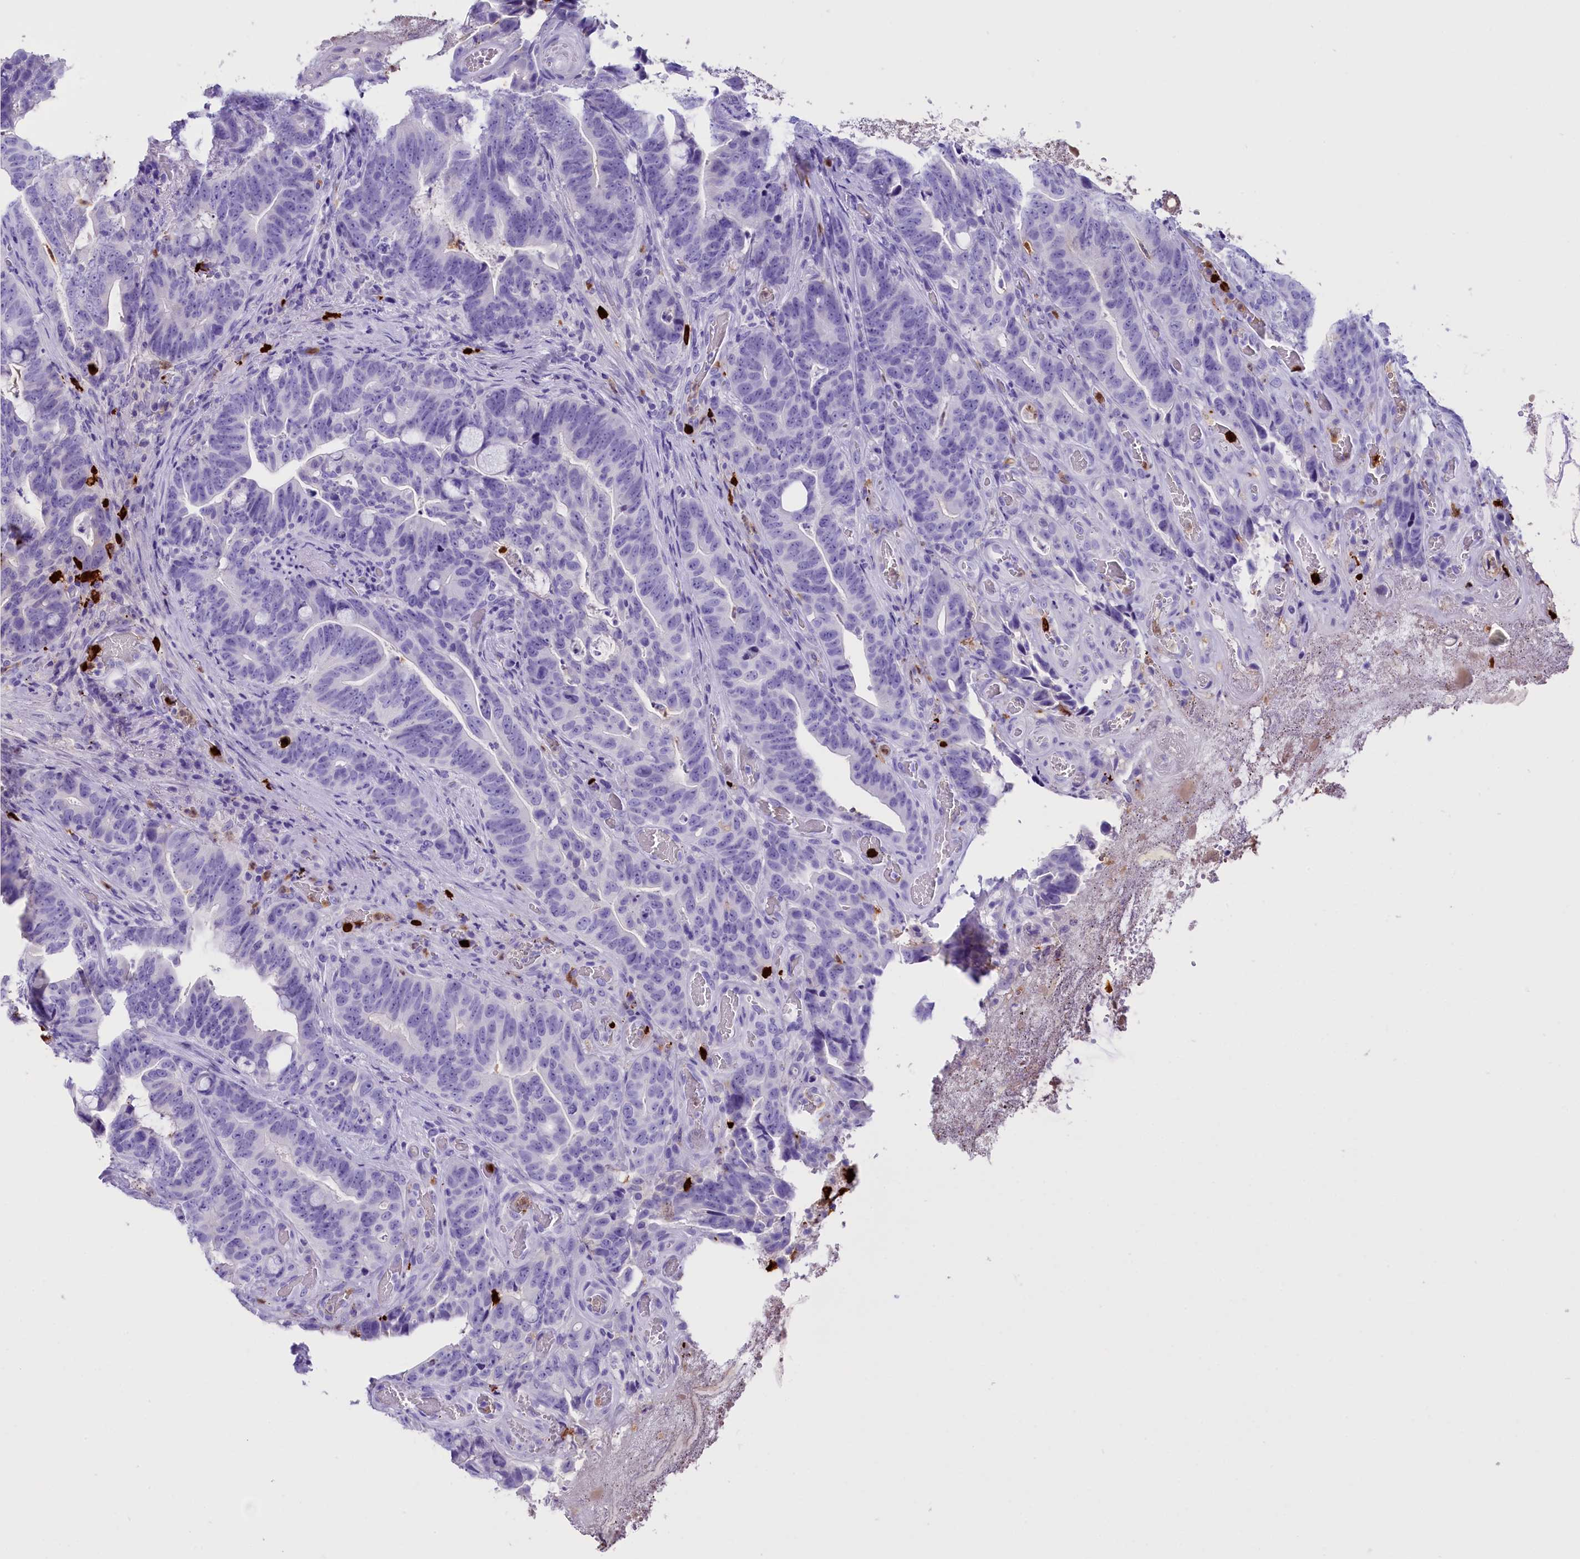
{"staining": {"intensity": "negative", "quantity": "none", "location": "none"}, "tissue": "colorectal cancer", "cell_type": "Tumor cells", "image_type": "cancer", "snomed": [{"axis": "morphology", "description": "Adenocarcinoma, NOS"}, {"axis": "topography", "description": "Colon"}], "caption": "Tumor cells show no significant expression in colorectal adenocarcinoma.", "gene": "CLC", "patient": {"sex": "female", "age": 82}}